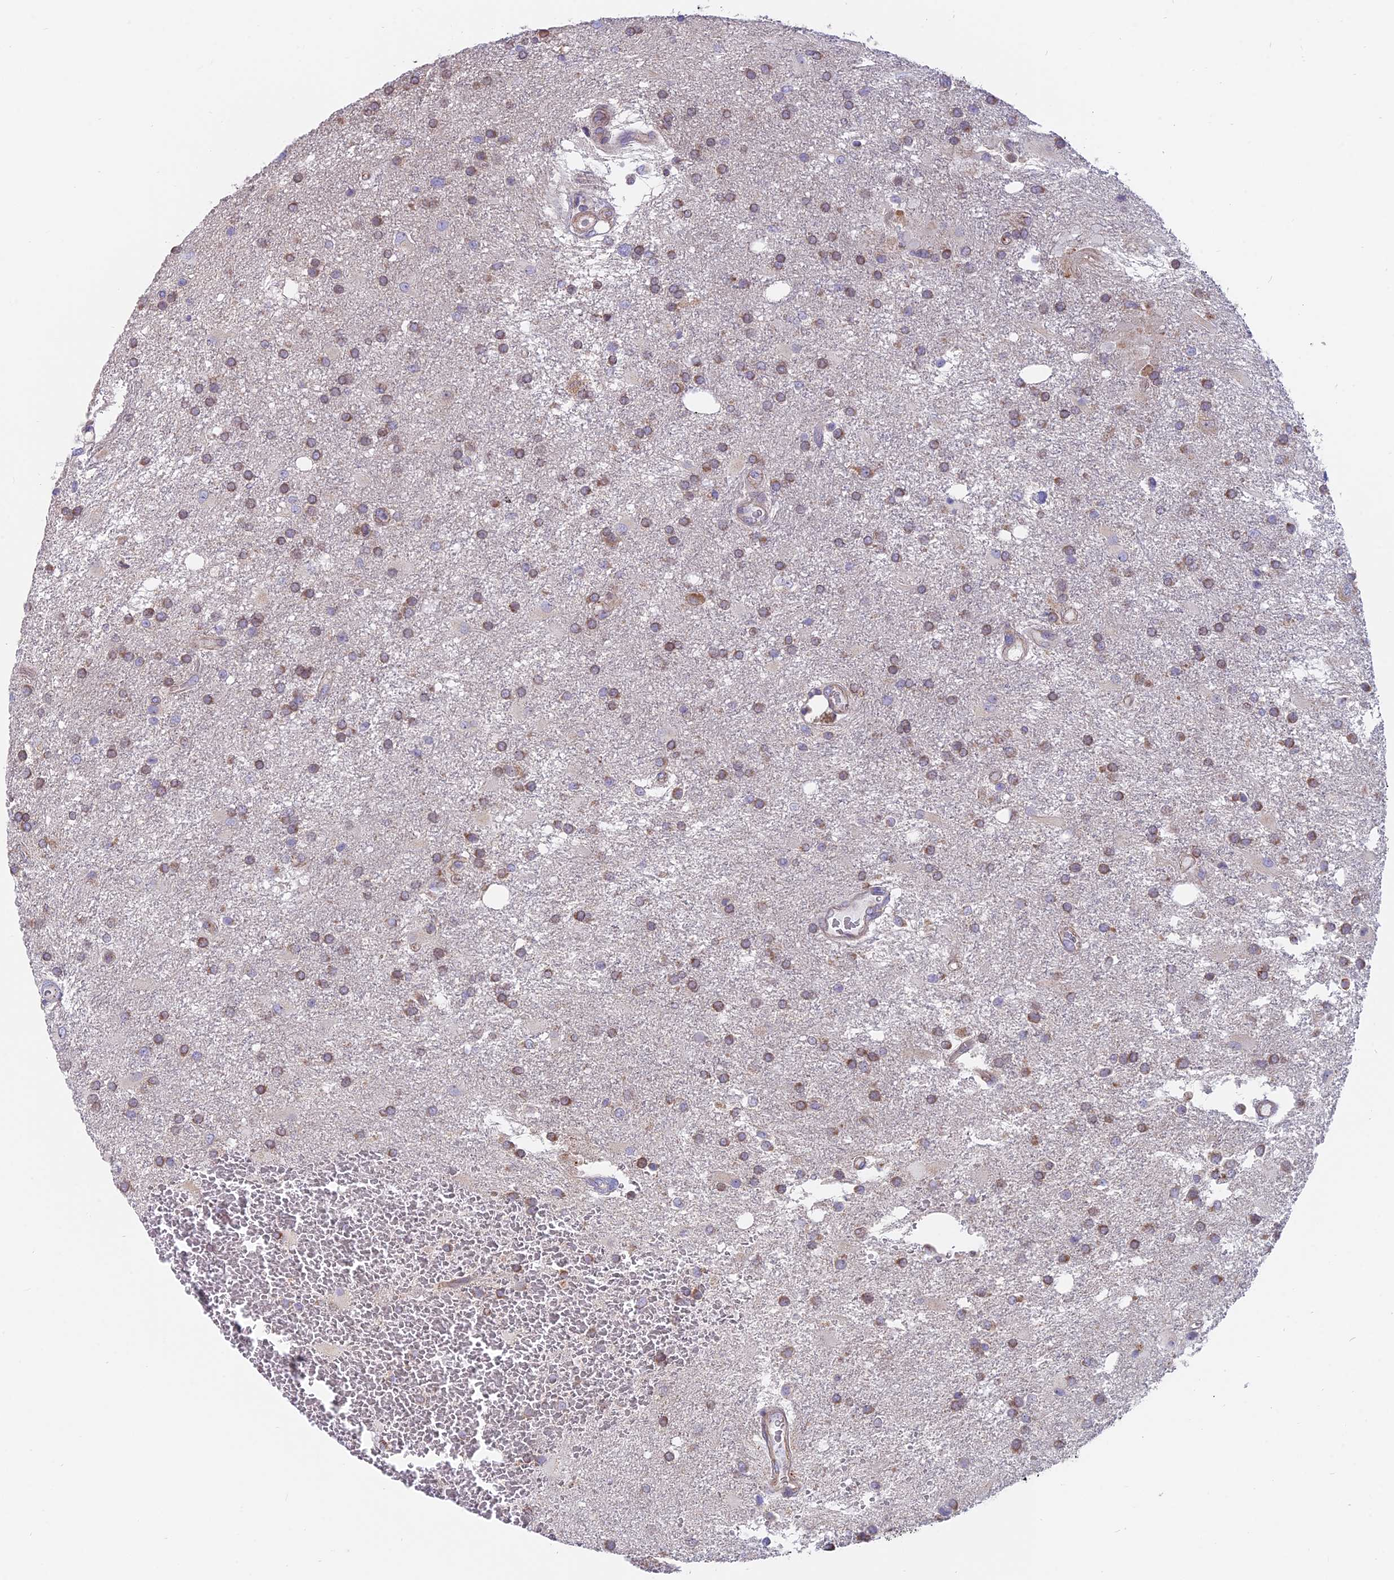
{"staining": {"intensity": "moderate", "quantity": "25%-75%", "location": "cytoplasmic/membranous"}, "tissue": "glioma", "cell_type": "Tumor cells", "image_type": "cancer", "snomed": [{"axis": "morphology", "description": "Glioma, malignant, Low grade"}, {"axis": "topography", "description": "Brain"}], "caption": "A histopathology image of glioma stained for a protein demonstrates moderate cytoplasmic/membranous brown staining in tumor cells.", "gene": "TBC1D20", "patient": {"sex": "male", "age": 66}}